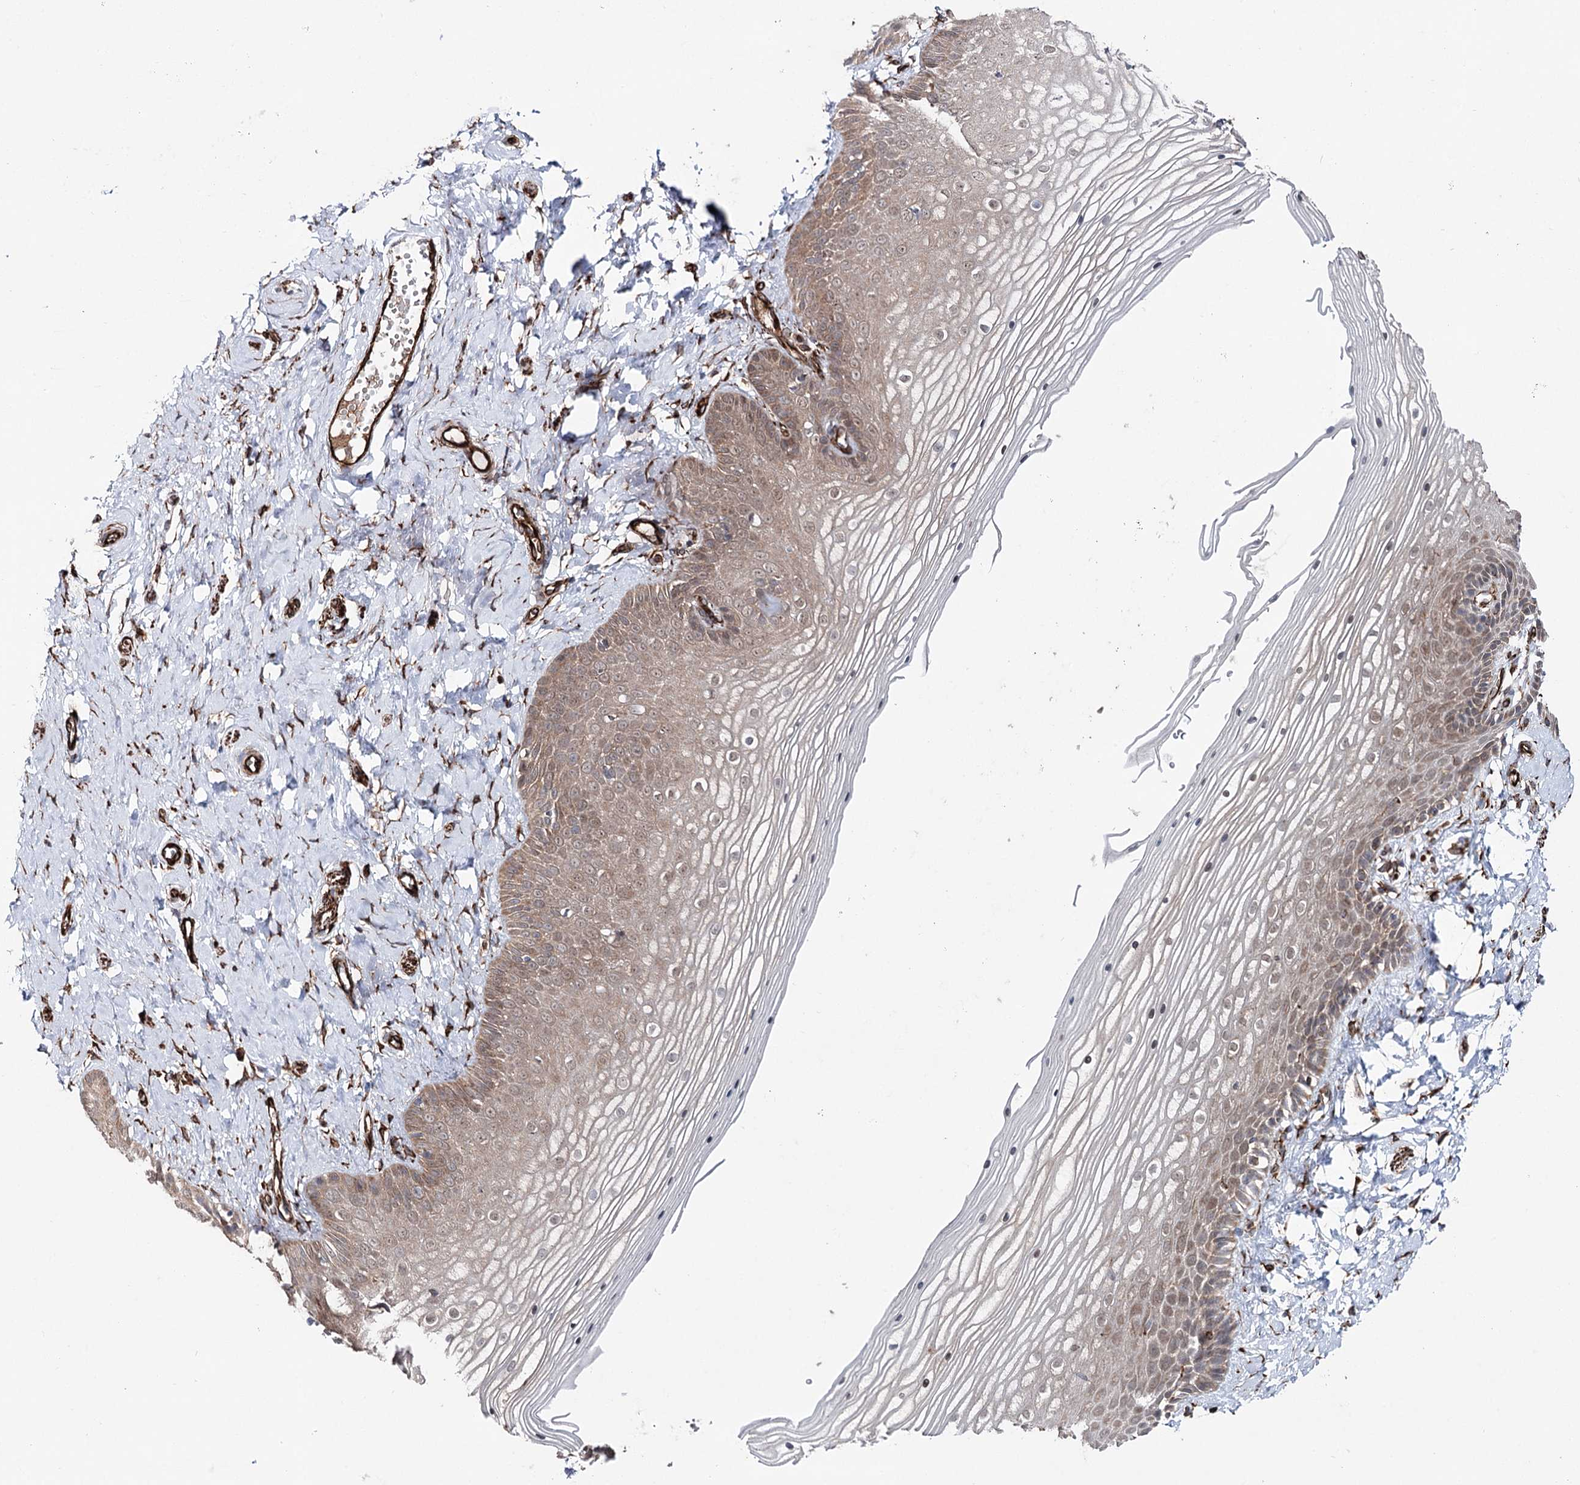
{"staining": {"intensity": "moderate", "quantity": ">75%", "location": "cytoplasmic/membranous,nuclear"}, "tissue": "vagina", "cell_type": "Squamous epithelial cells", "image_type": "normal", "snomed": [{"axis": "morphology", "description": "Normal tissue, NOS"}, {"axis": "topography", "description": "Vagina"}, {"axis": "topography", "description": "Cervix"}], "caption": "A brown stain highlights moderate cytoplasmic/membranous,nuclear expression of a protein in squamous epithelial cells of benign vagina.", "gene": "MIB1", "patient": {"sex": "female", "age": 40}}